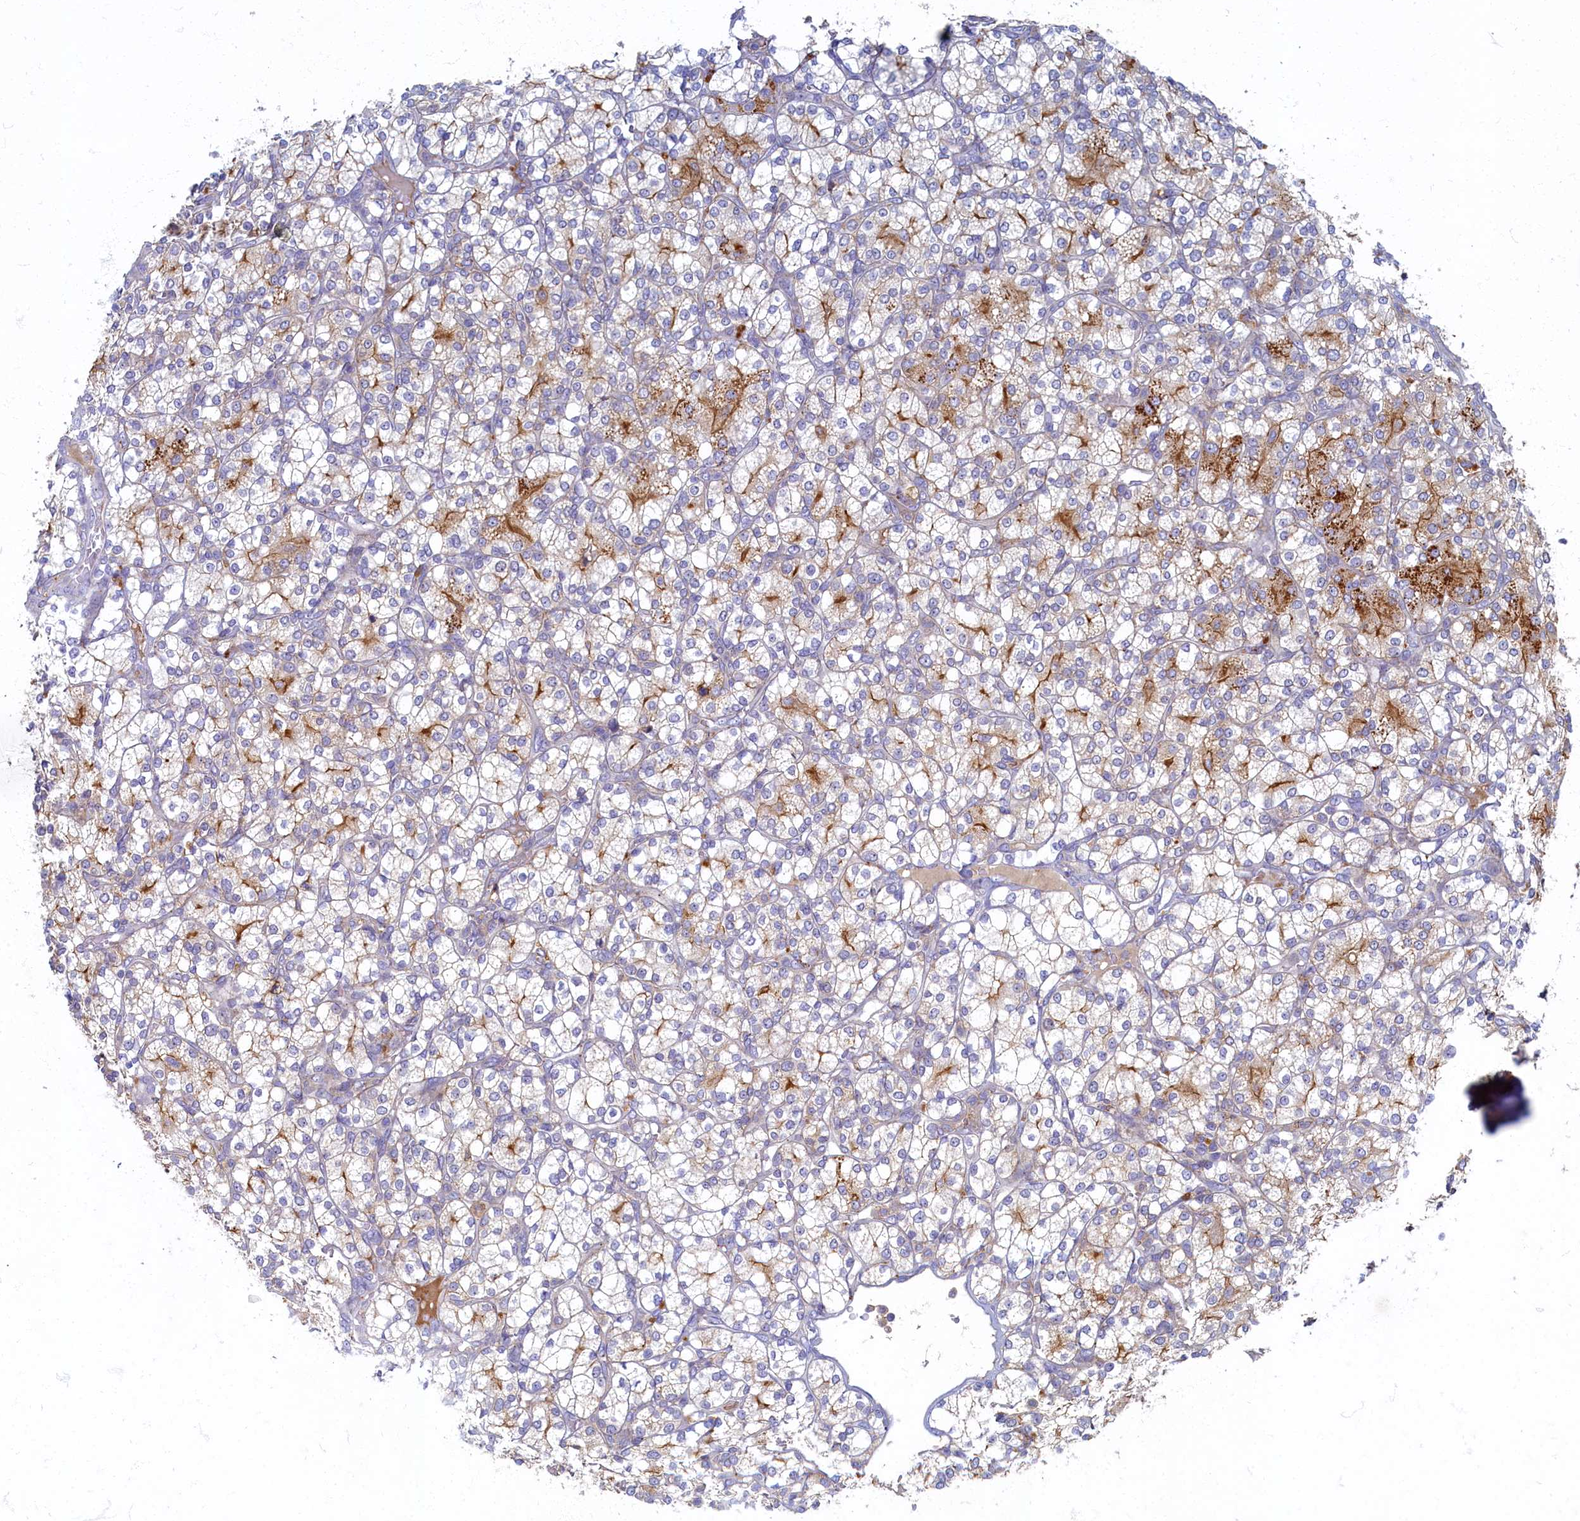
{"staining": {"intensity": "moderate", "quantity": "<25%", "location": "cytoplasmic/membranous"}, "tissue": "renal cancer", "cell_type": "Tumor cells", "image_type": "cancer", "snomed": [{"axis": "morphology", "description": "Adenocarcinoma, NOS"}, {"axis": "topography", "description": "Kidney"}], "caption": "Renal cancer tissue exhibits moderate cytoplasmic/membranous staining in approximately <25% of tumor cells, visualized by immunohistochemistry.", "gene": "PSMG2", "patient": {"sex": "male", "age": 77}}